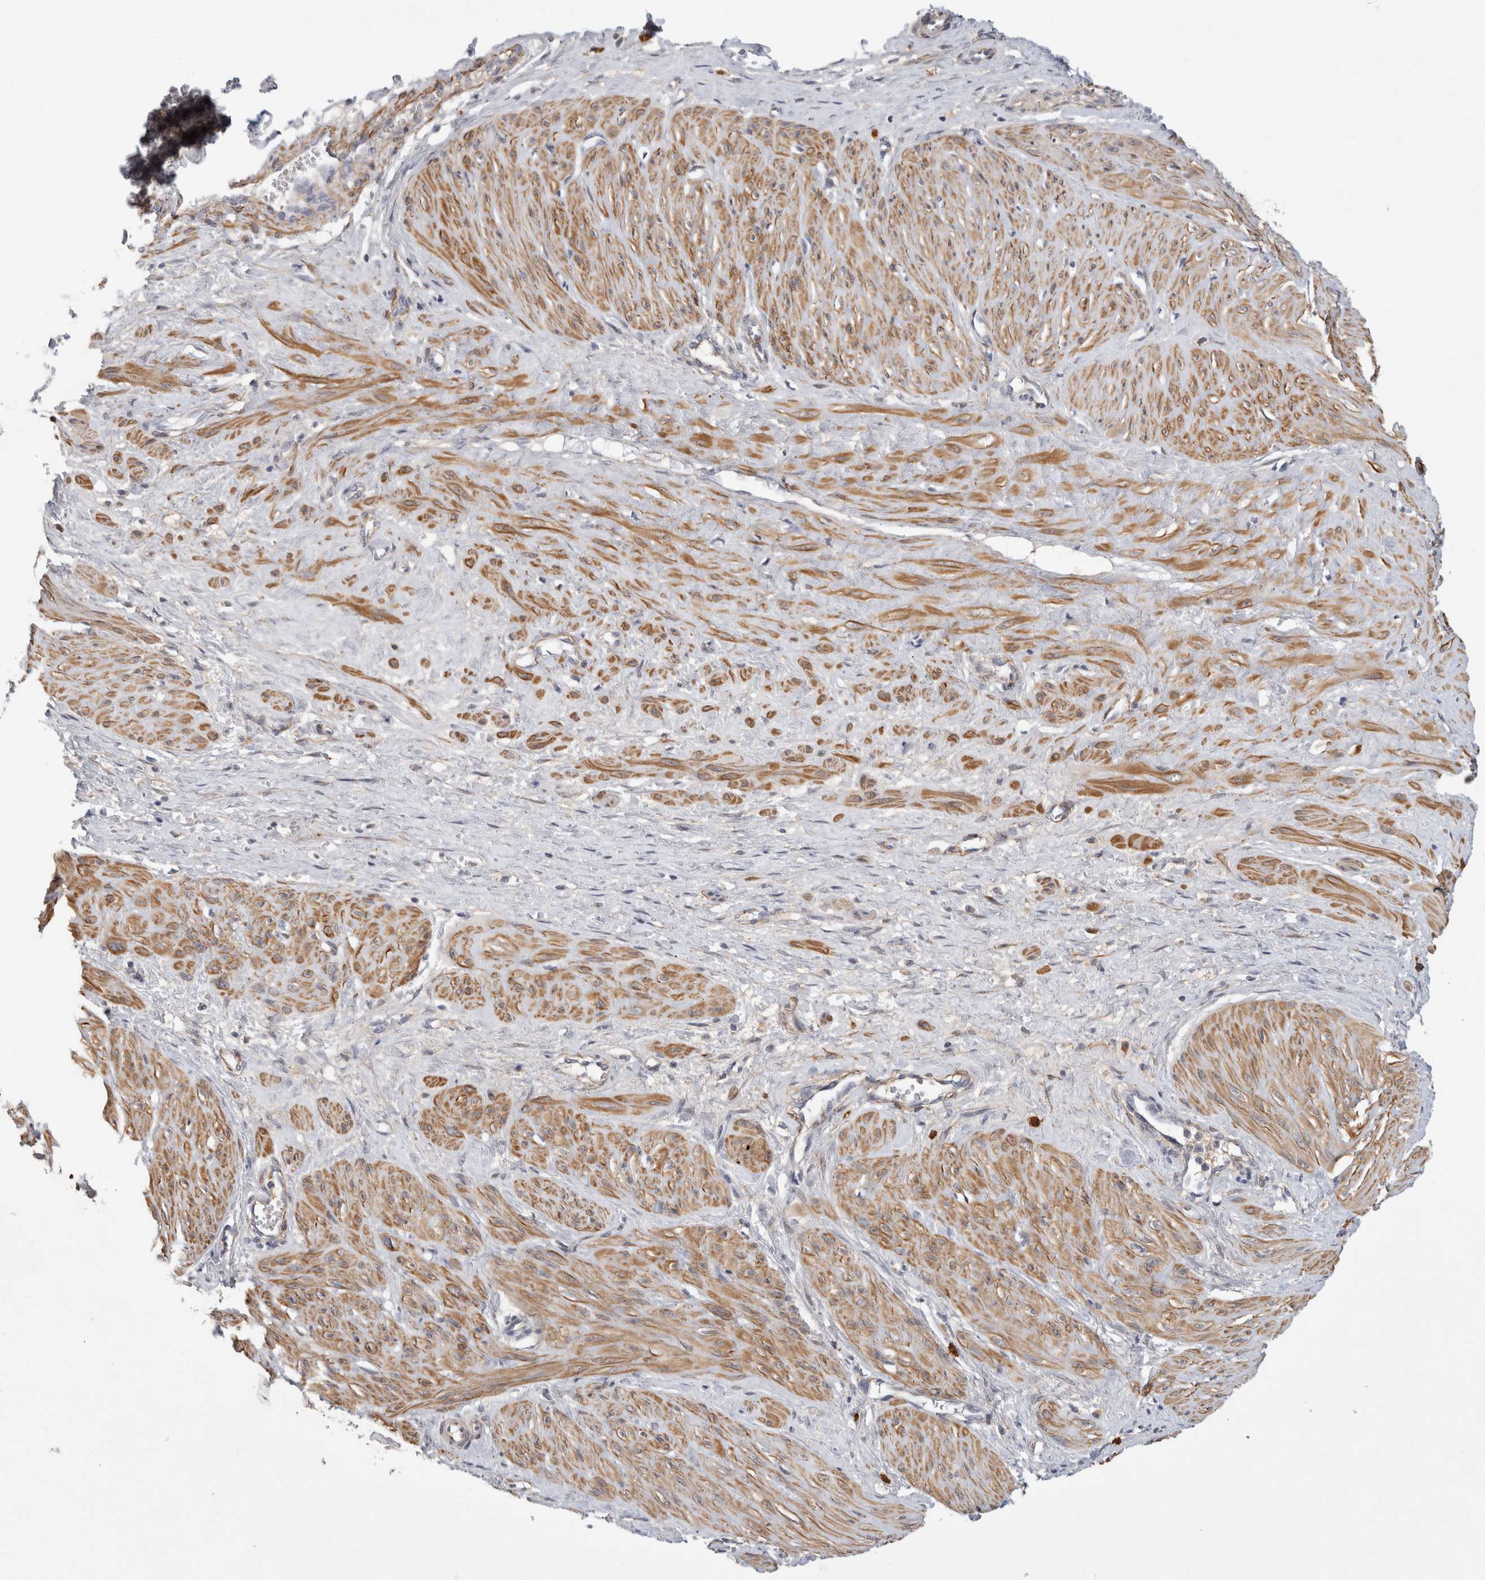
{"staining": {"intensity": "moderate", "quantity": ">75%", "location": "cytoplasmic/membranous"}, "tissue": "smooth muscle", "cell_type": "Smooth muscle cells", "image_type": "normal", "snomed": [{"axis": "morphology", "description": "Normal tissue, NOS"}, {"axis": "topography", "description": "Endometrium"}], "caption": "DAB (3,3'-diaminobenzidine) immunohistochemical staining of unremarkable human smooth muscle exhibits moderate cytoplasmic/membranous protein expression in about >75% of smooth muscle cells.", "gene": "PGM1", "patient": {"sex": "female", "age": 33}}